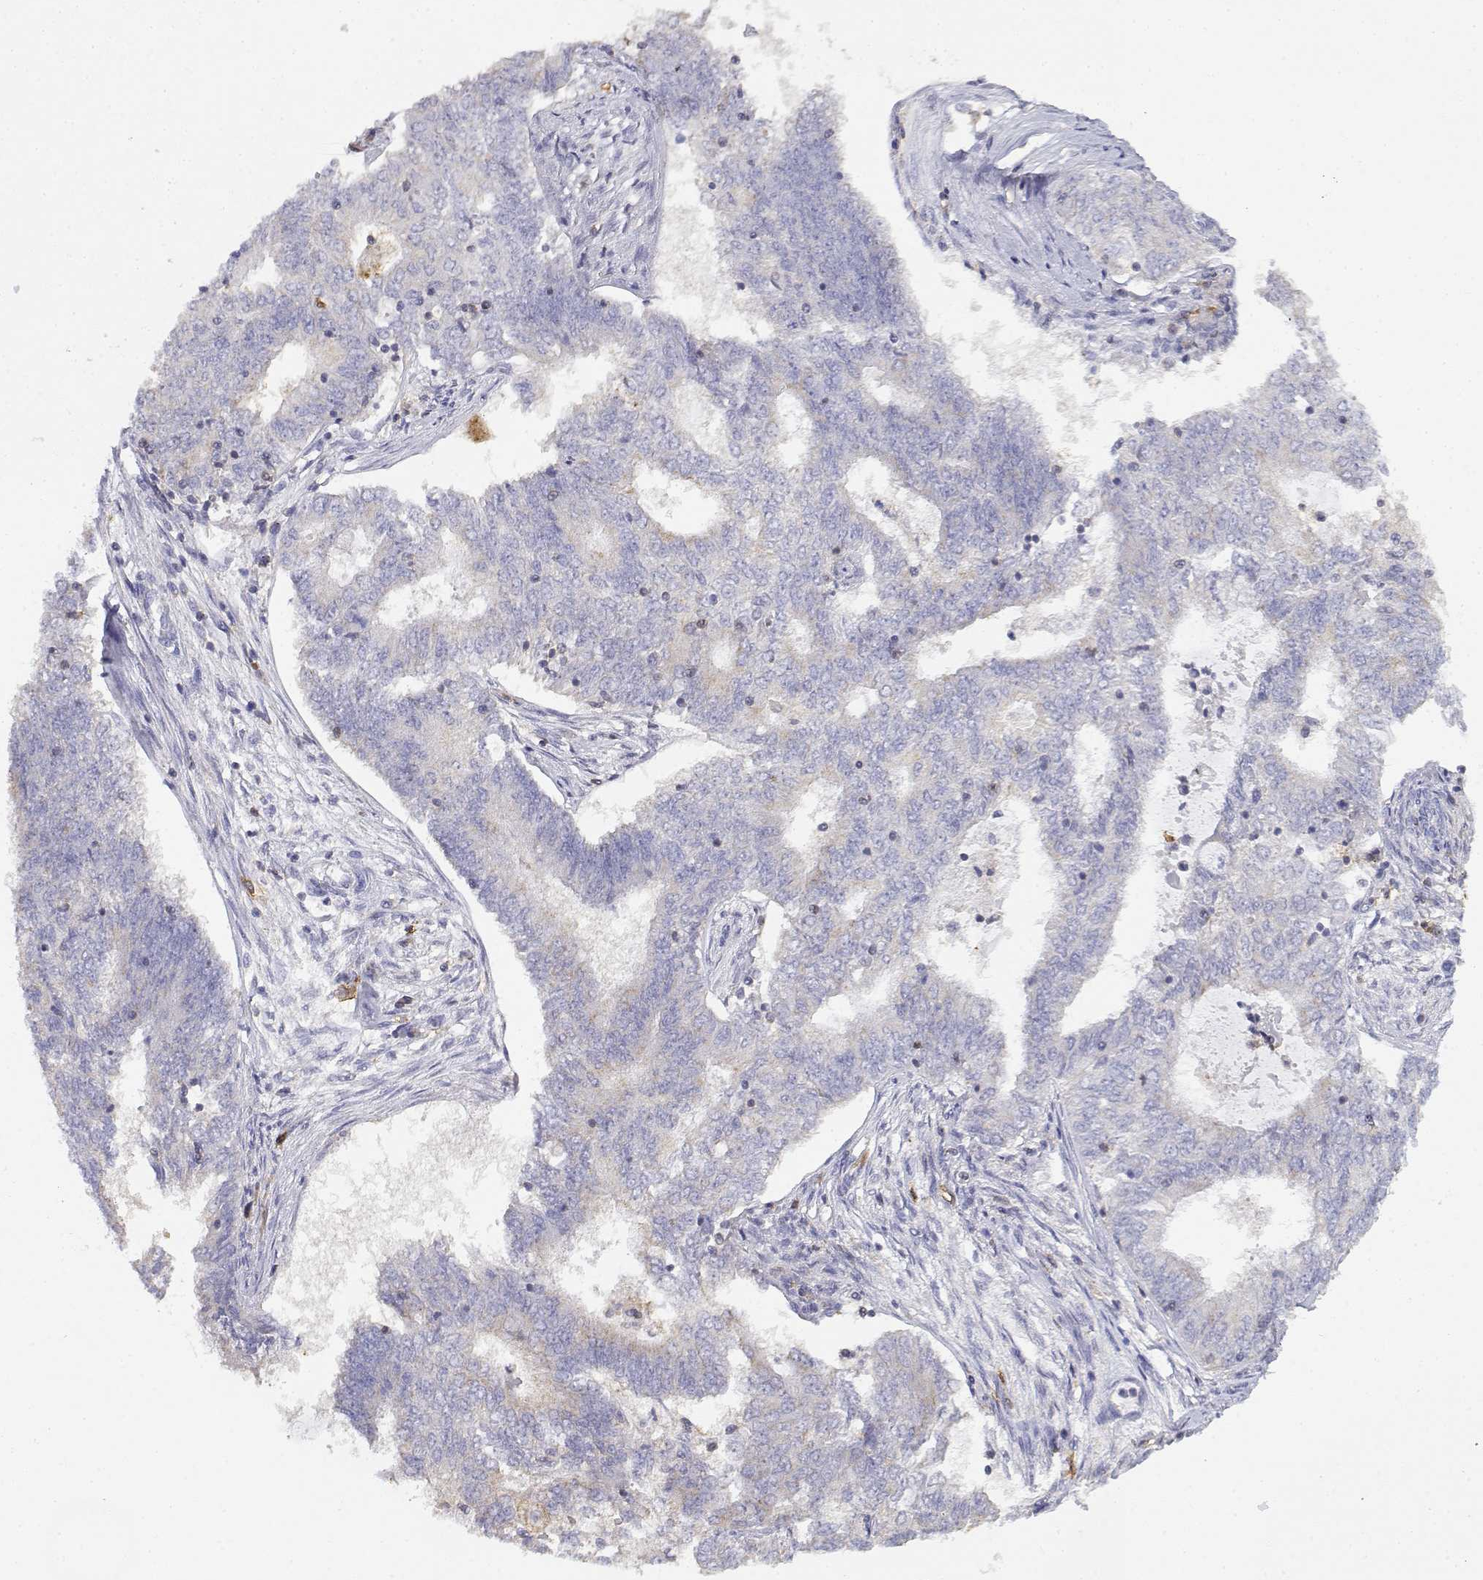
{"staining": {"intensity": "negative", "quantity": "none", "location": "none"}, "tissue": "endometrial cancer", "cell_type": "Tumor cells", "image_type": "cancer", "snomed": [{"axis": "morphology", "description": "Adenocarcinoma, NOS"}, {"axis": "topography", "description": "Endometrium"}], "caption": "High power microscopy photomicrograph of an immunohistochemistry (IHC) histopathology image of endometrial cancer, revealing no significant staining in tumor cells.", "gene": "ADA", "patient": {"sex": "female", "age": 62}}